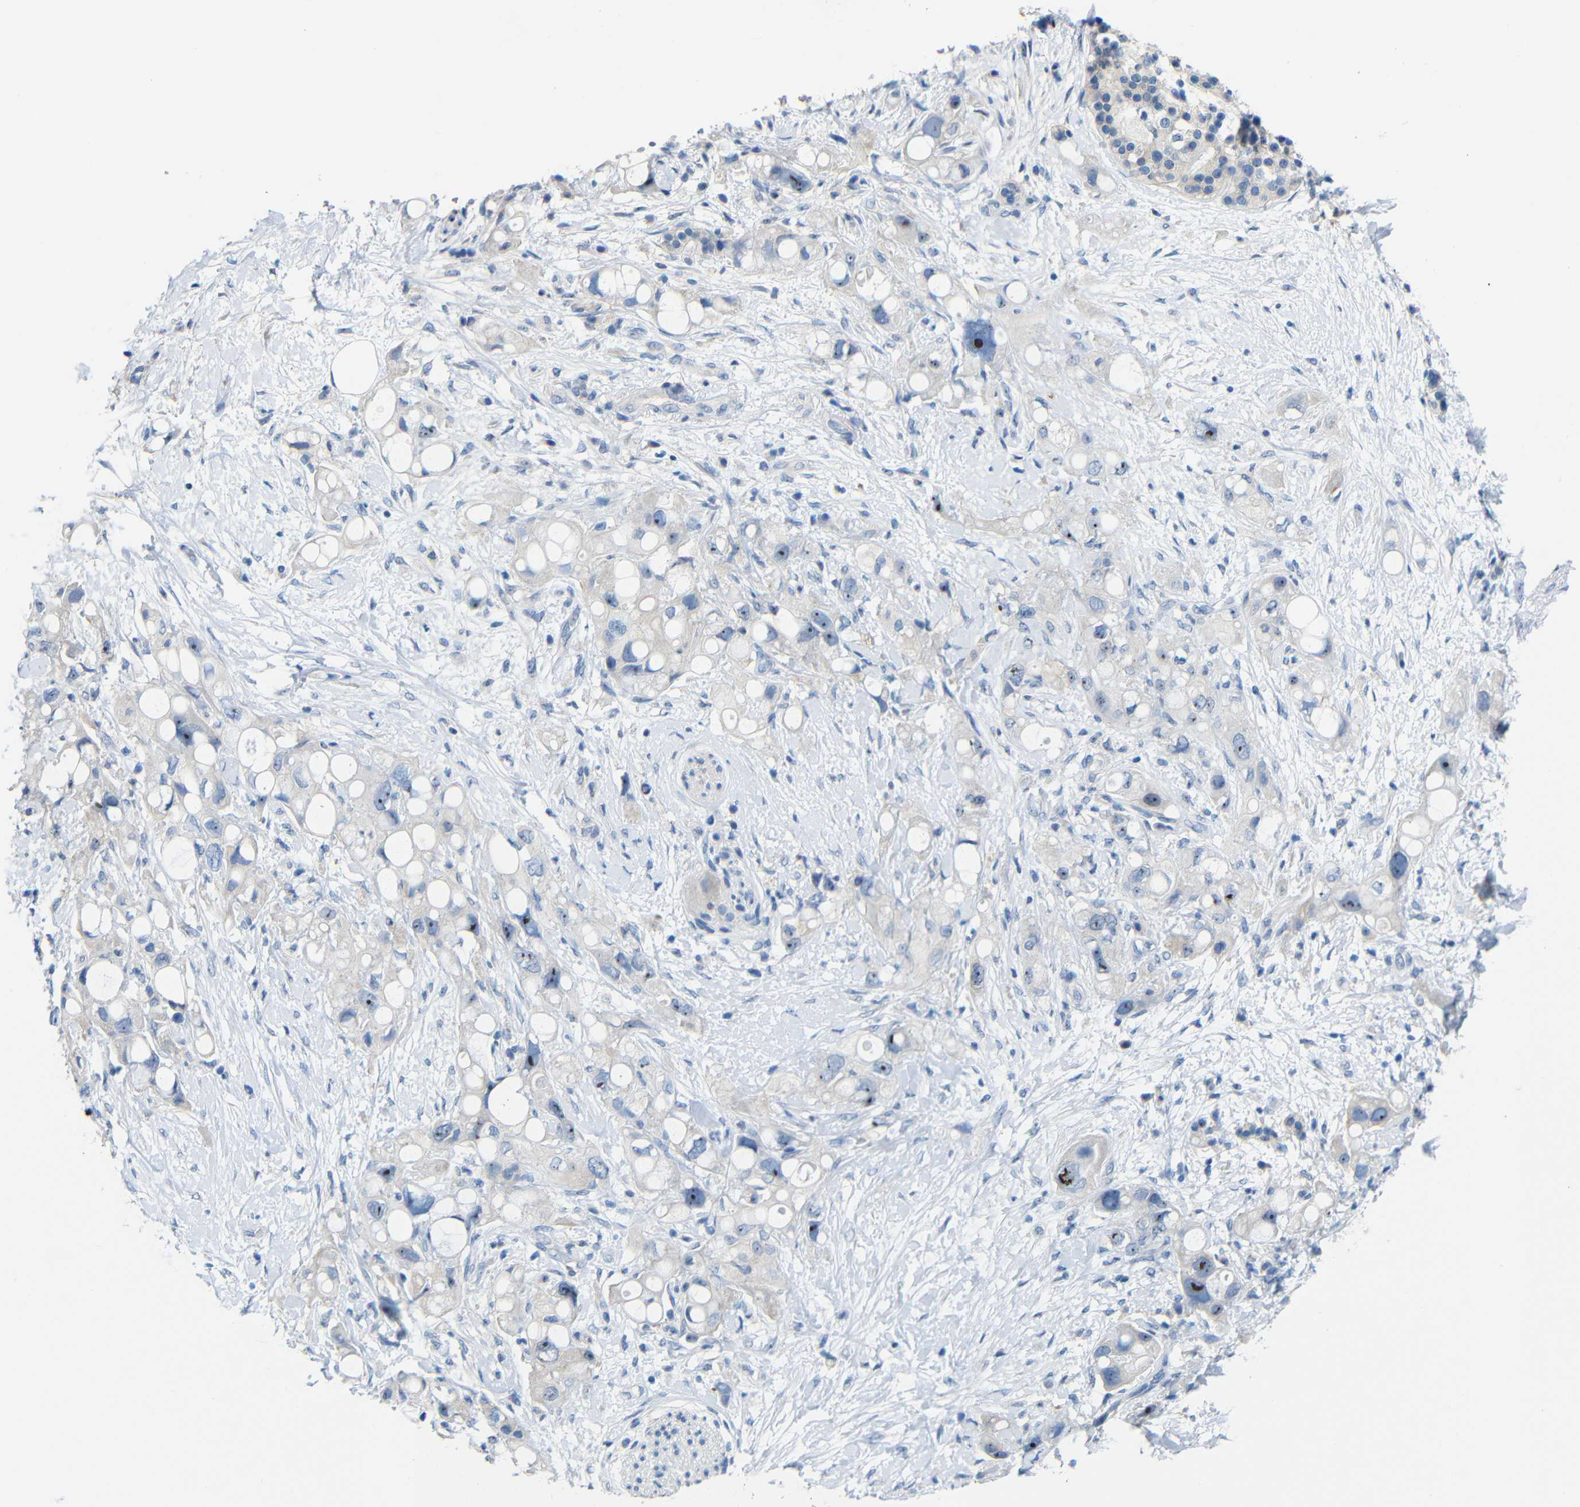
{"staining": {"intensity": "moderate", "quantity": "25%-75%", "location": "nuclear"}, "tissue": "pancreatic cancer", "cell_type": "Tumor cells", "image_type": "cancer", "snomed": [{"axis": "morphology", "description": "Adenocarcinoma, NOS"}, {"axis": "topography", "description": "Pancreas"}], "caption": "DAB immunohistochemical staining of human pancreatic cancer shows moderate nuclear protein expression in approximately 25%-75% of tumor cells.", "gene": "C1orf210", "patient": {"sex": "female", "age": 56}}